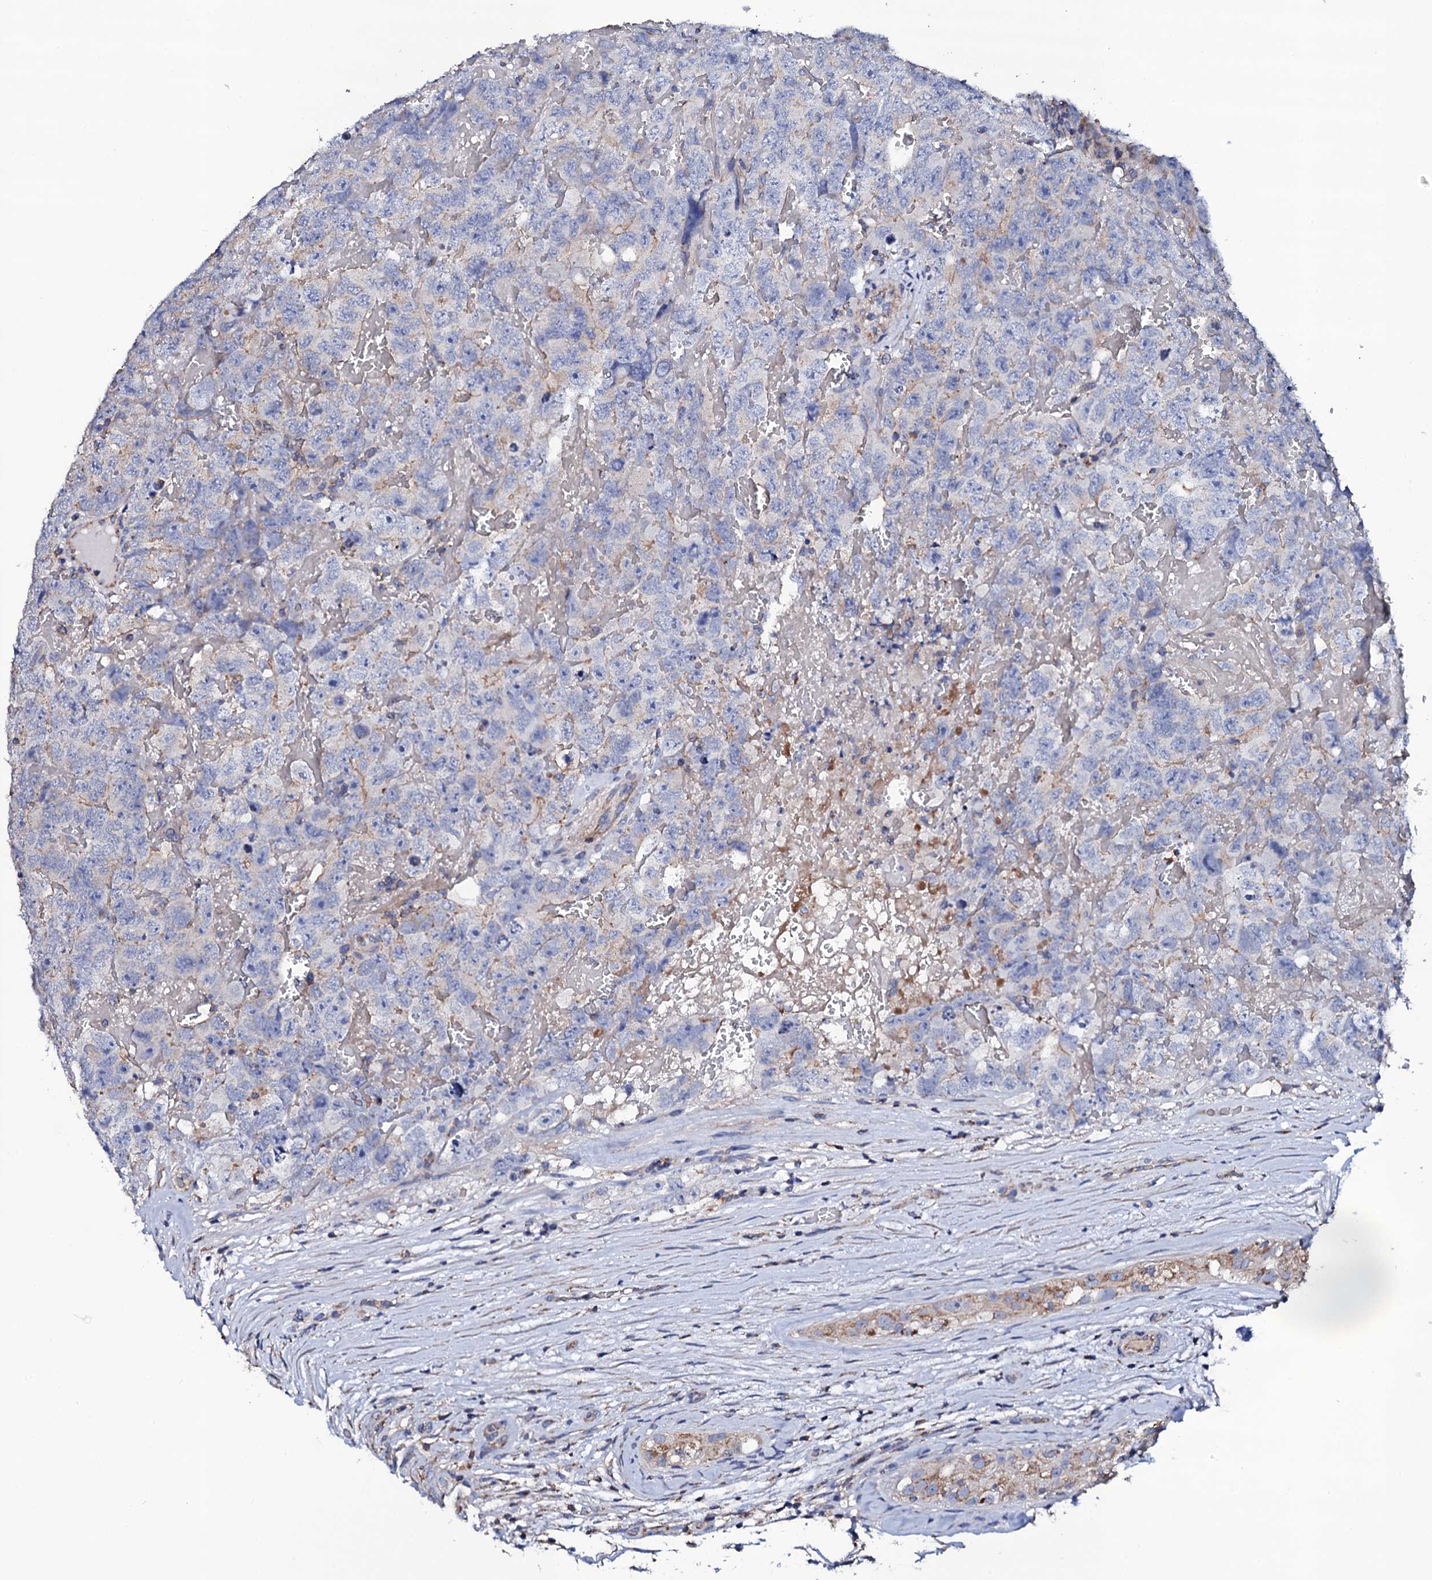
{"staining": {"intensity": "negative", "quantity": "none", "location": "none"}, "tissue": "testis cancer", "cell_type": "Tumor cells", "image_type": "cancer", "snomed": [{"axis": "morphology", "description": "Carcinoma, Embryonal, NOS"}, {"axis": "topography", "description": "Testis"}], "caption": "Protein analysis of embryonal carcinoma (testis) reveals no significant positivity in tumor cells. (DAB immunohistochemistry visualized using brightfield microscopy, high magnification).", "gene": "TCAF2", "patient": {"sex": "male", "age": 45}}